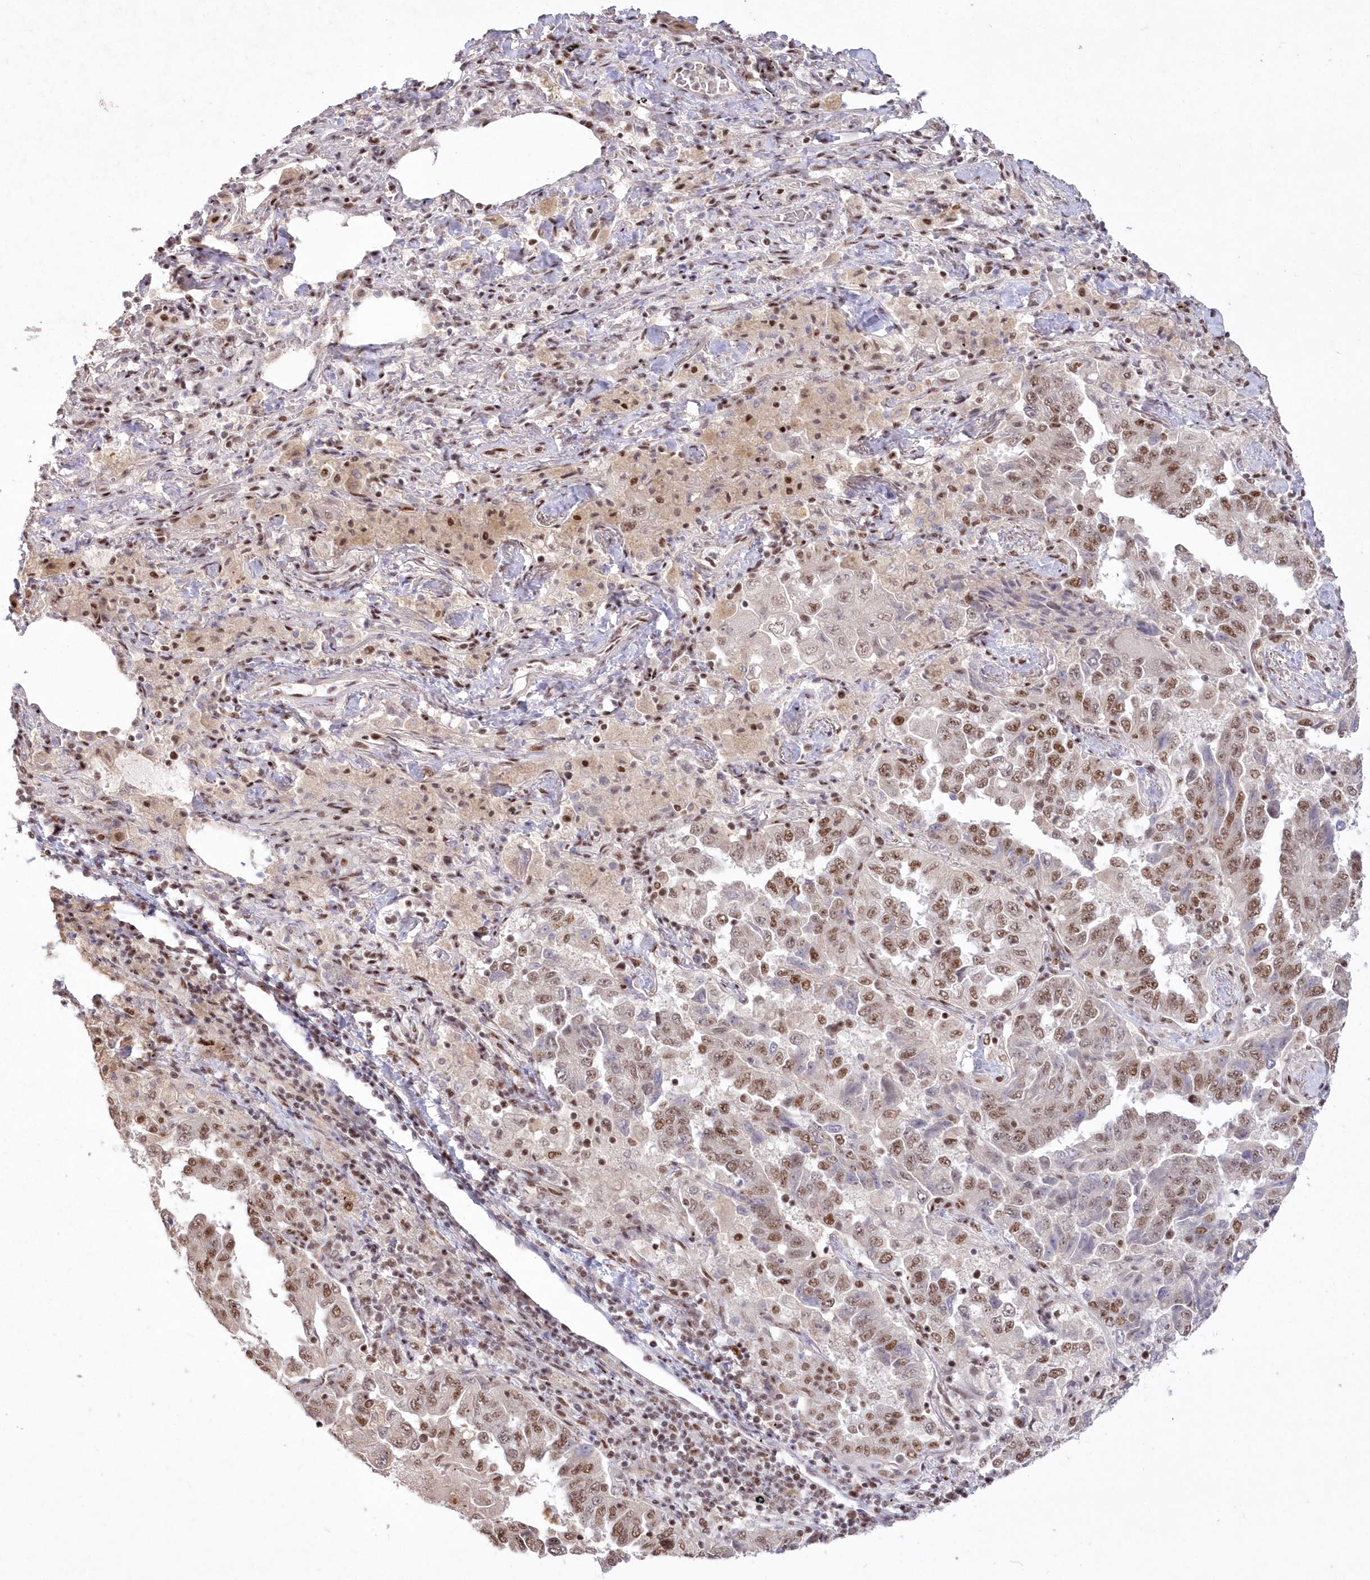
{"staining": {"intensity": "moderate", "quantity": ">75%", "location": "nuclear"}, "tissue": "lung cancer", "cell_type": "Tumor cells", "image_type": "cancer", "snomed": [{"axis": "morphology", "description": "Adenocarcinoma, NOS"}, {"axis": "topography", "description": "Lung"}], "caption": "A medium amount of moderate nuclear expression is seen in approximately >75% of tumor cells in adenocarcinoma (lung) tissue.", "gene": "WBP1L", "patient": {"sex": "female", "age": 51}}